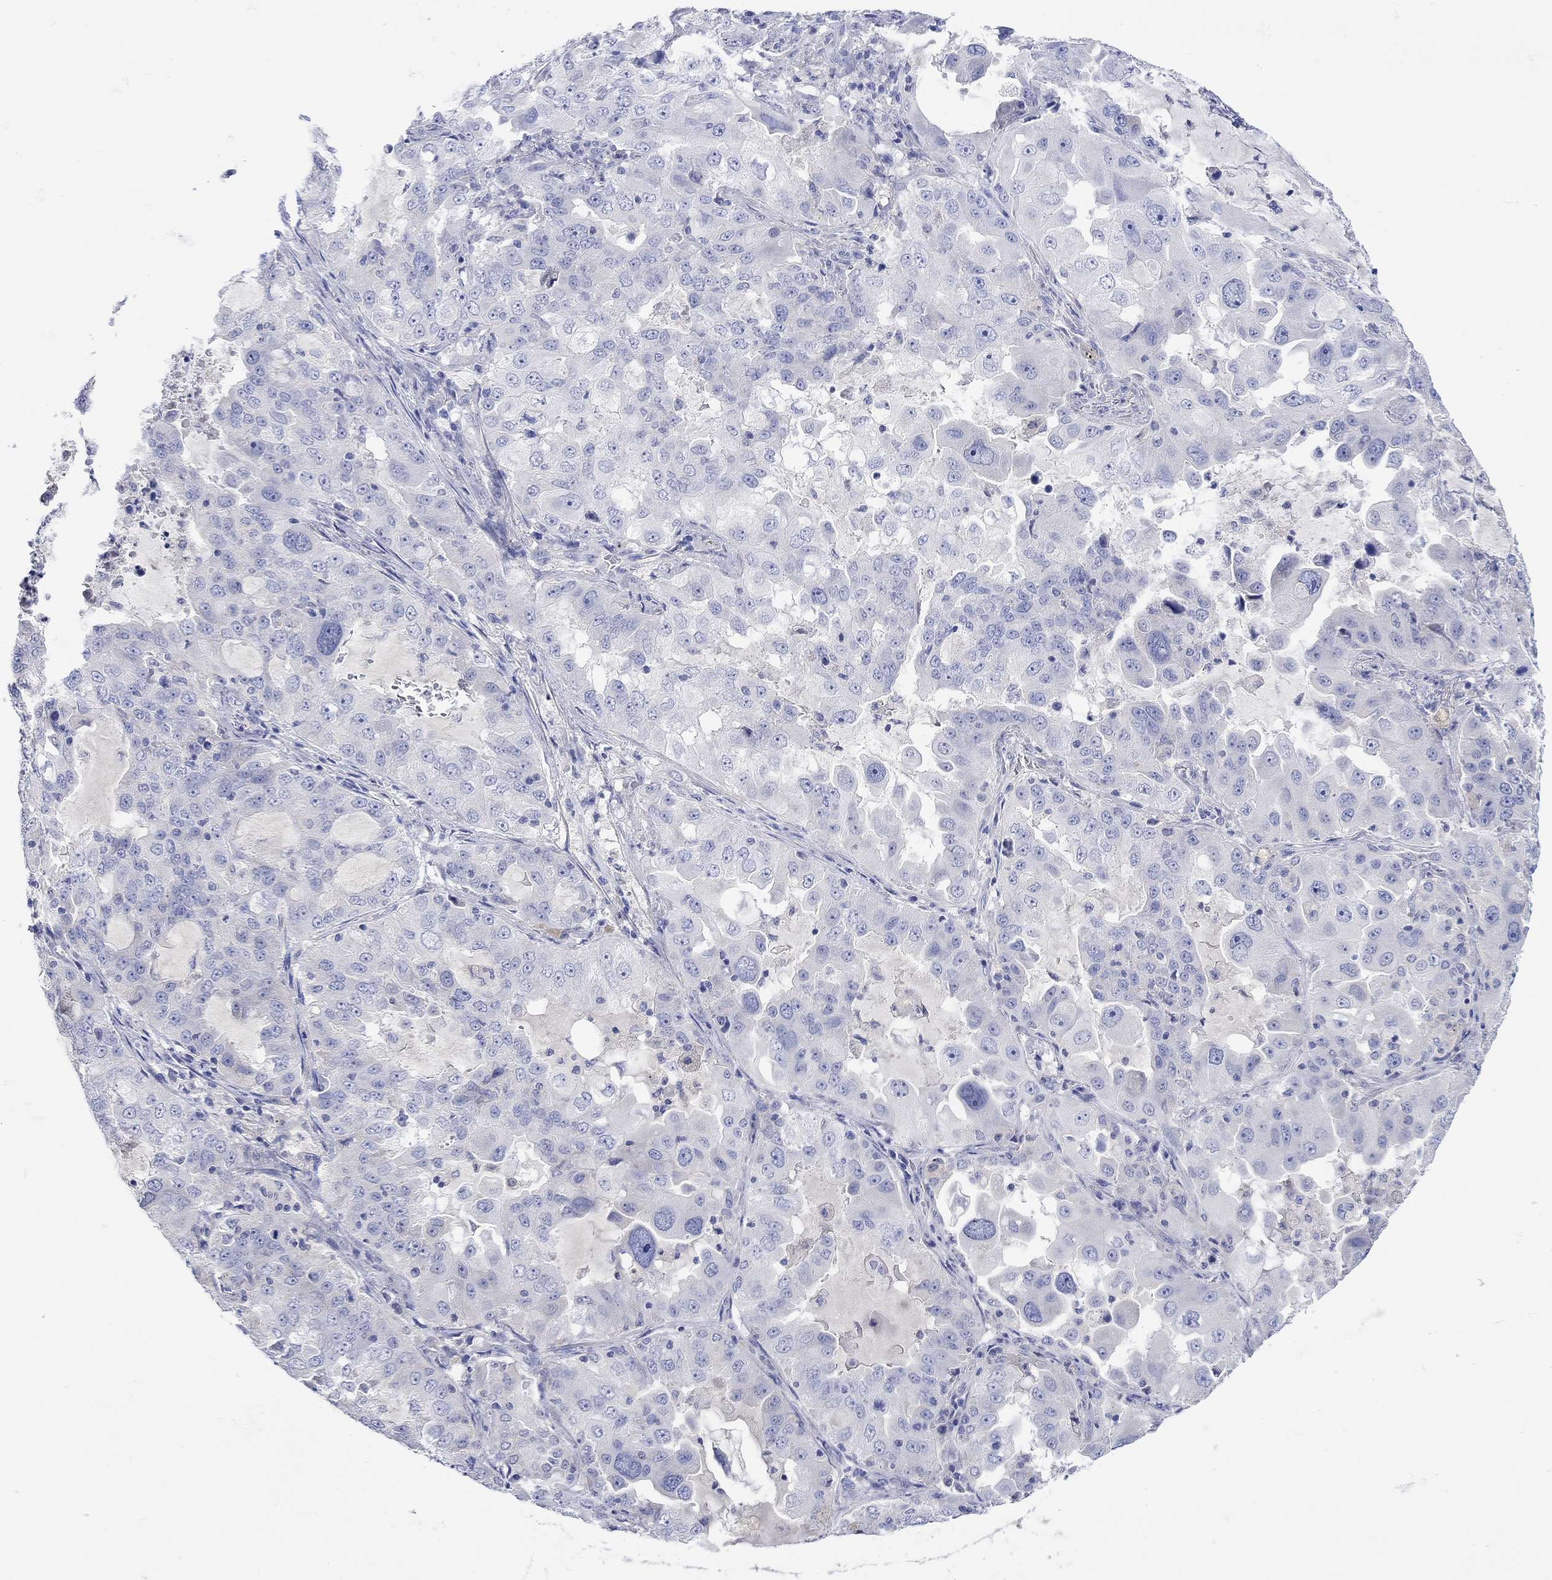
{"staining": {"intensity": "negative", "quantity": "none", "location": "none"}, "tissue": "lung cancer", "cell_type": "Tumor cells", "image_type": "cancer", "snomed": [{"axis": "morphology", "description": "Adenocarcinoma, NOS"}, {"axis": "topography", "description": "Lung"}], "caption": "This is an immunohistochemistry micrograph of human lung adenocarcinoma. There is no staining in tumor cells.", "gene": "MSI1", "patient": {"sex": "female", "age": 61}}